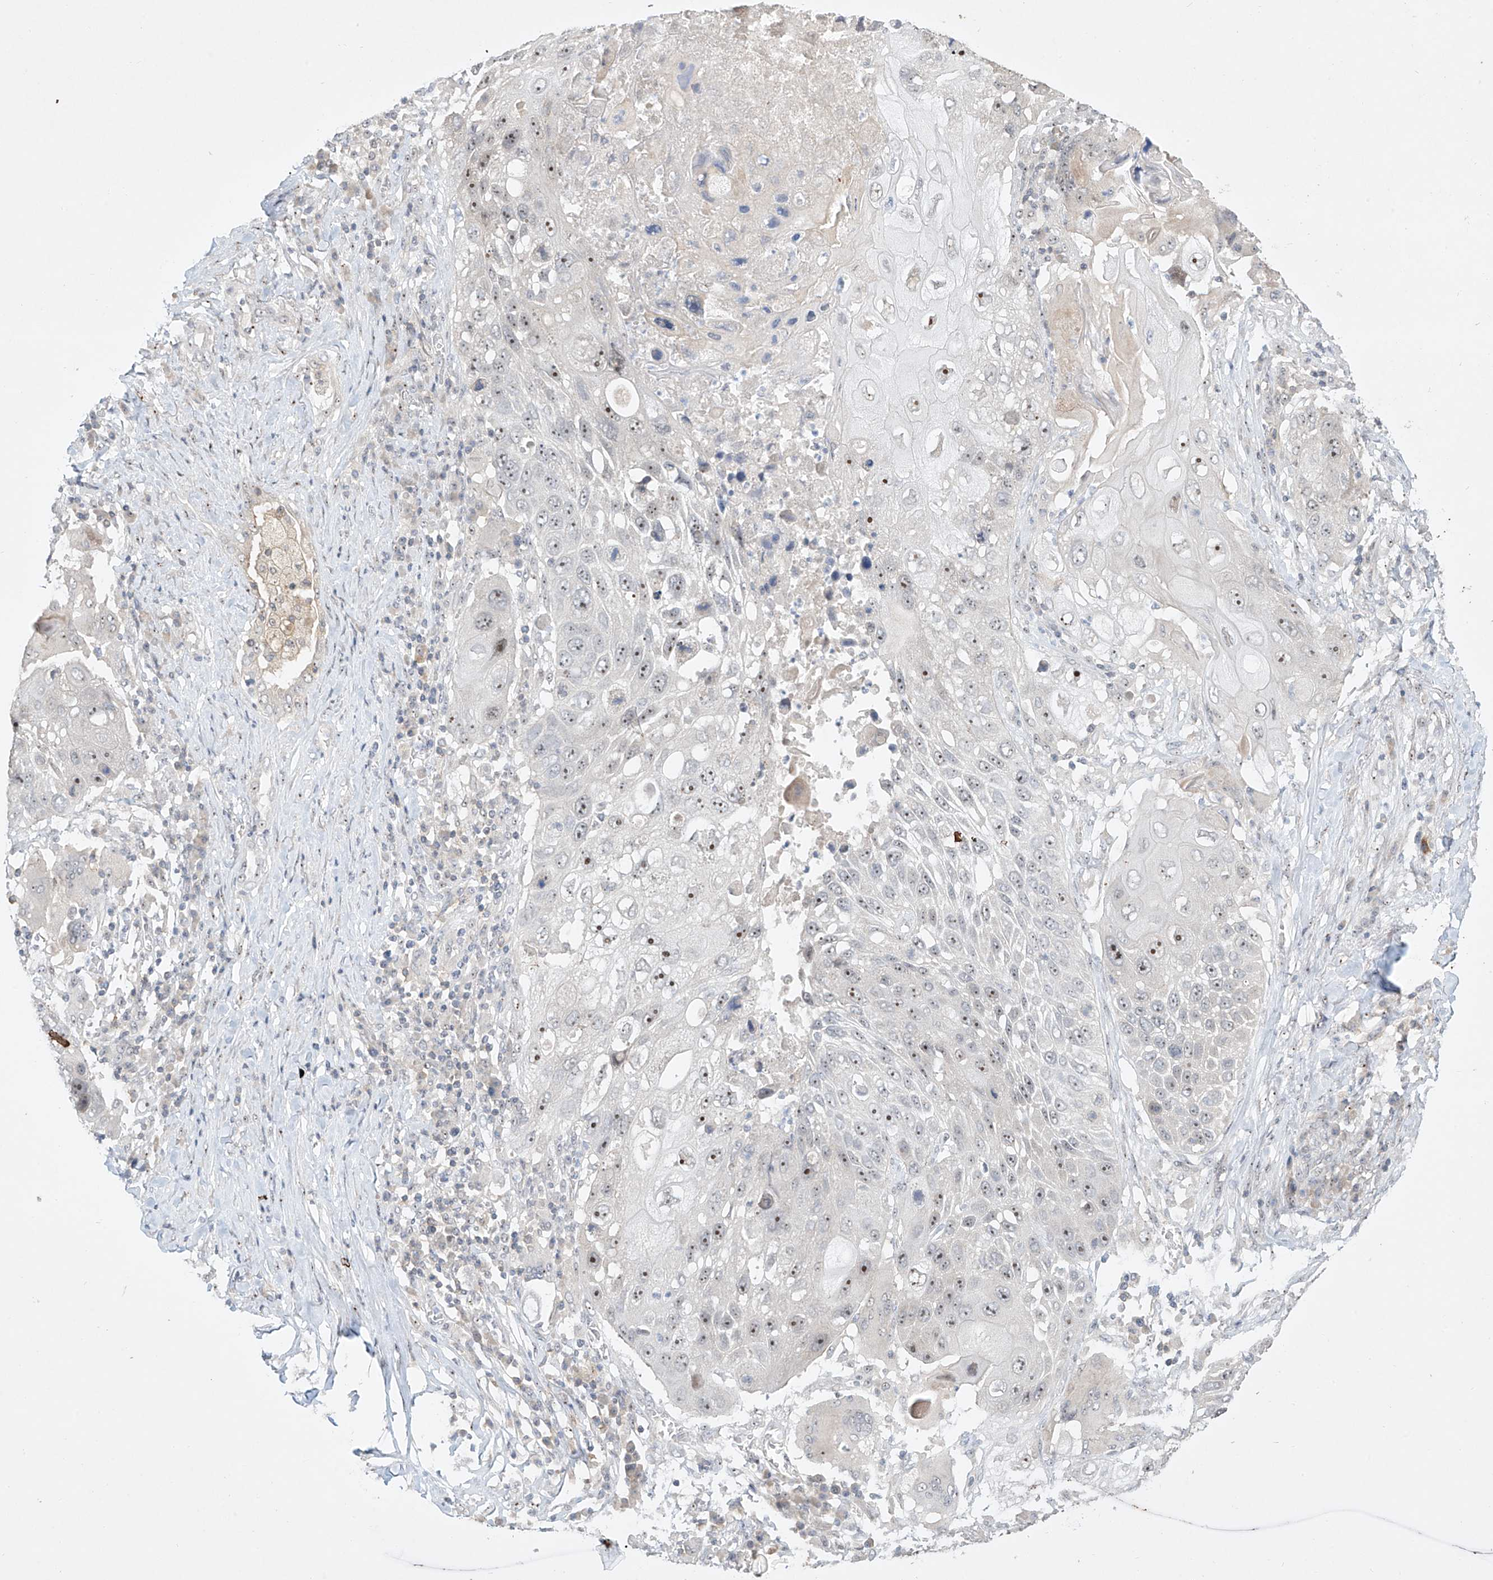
{"staining": {"intensity": "moderate", "quantity": "<25%", "location": "nuclear"}, "tissue": "lung cancer", "cell_type": "Tumor cells", "image_type": "cancer", "snomed": [{"axis": "morphology", "description": "Squamous cell carcinoma, NOS"}, {"axis": "topography", "description": "Lung"}], "caption": "This micrograph exhibits lung cancer (squamous cell carcinoma) stained with immunohistochemistry (IHC) to label a protein in brown. The nuclear of tumor cells show moderate positivity for the protein. Nuclei are counter-stained blue.", "gene": "TASP1", "patient": {"sex": "male", "age": 61}}